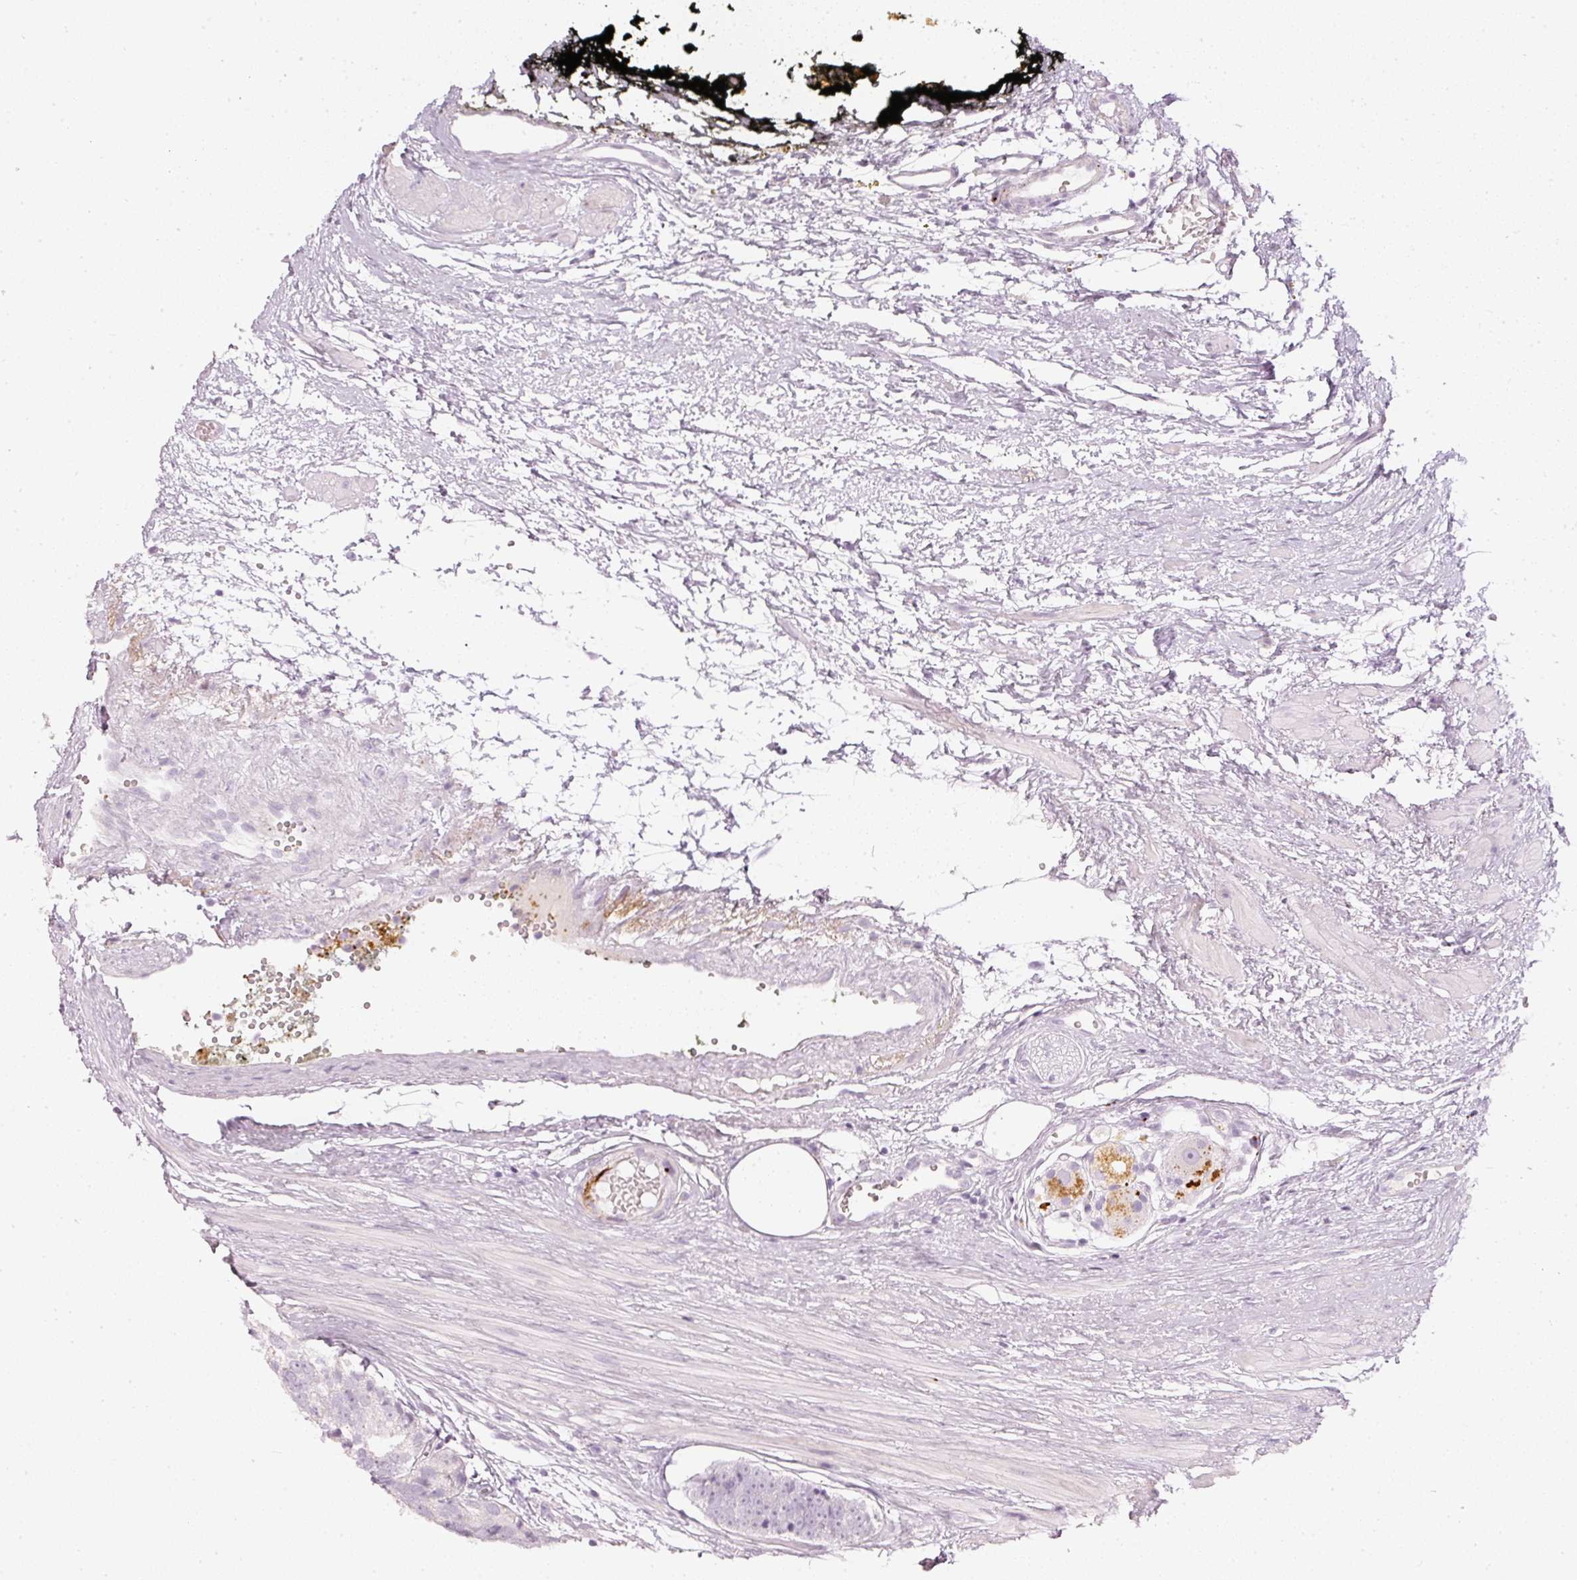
{"staining": {"intensity": "negative", "quantity": "none", "location": "none"}, "tissue": "prostate cancer", "cell_type": "Tumor cells", "image_type": "cancer", "snomed": [{"axis": "morphology", "description": "Adenocarcinoma, High grade"}, {"axis": "topography", "description": "Prostate"}], "caption": "The immunohistochemistry (IHC) image has no significant positivity in tumor cells of adenocarcinoma (high-grade) (prostate) tissue.", "gene": "LECT2", "patient": {"sex": "male", "age": 71}}